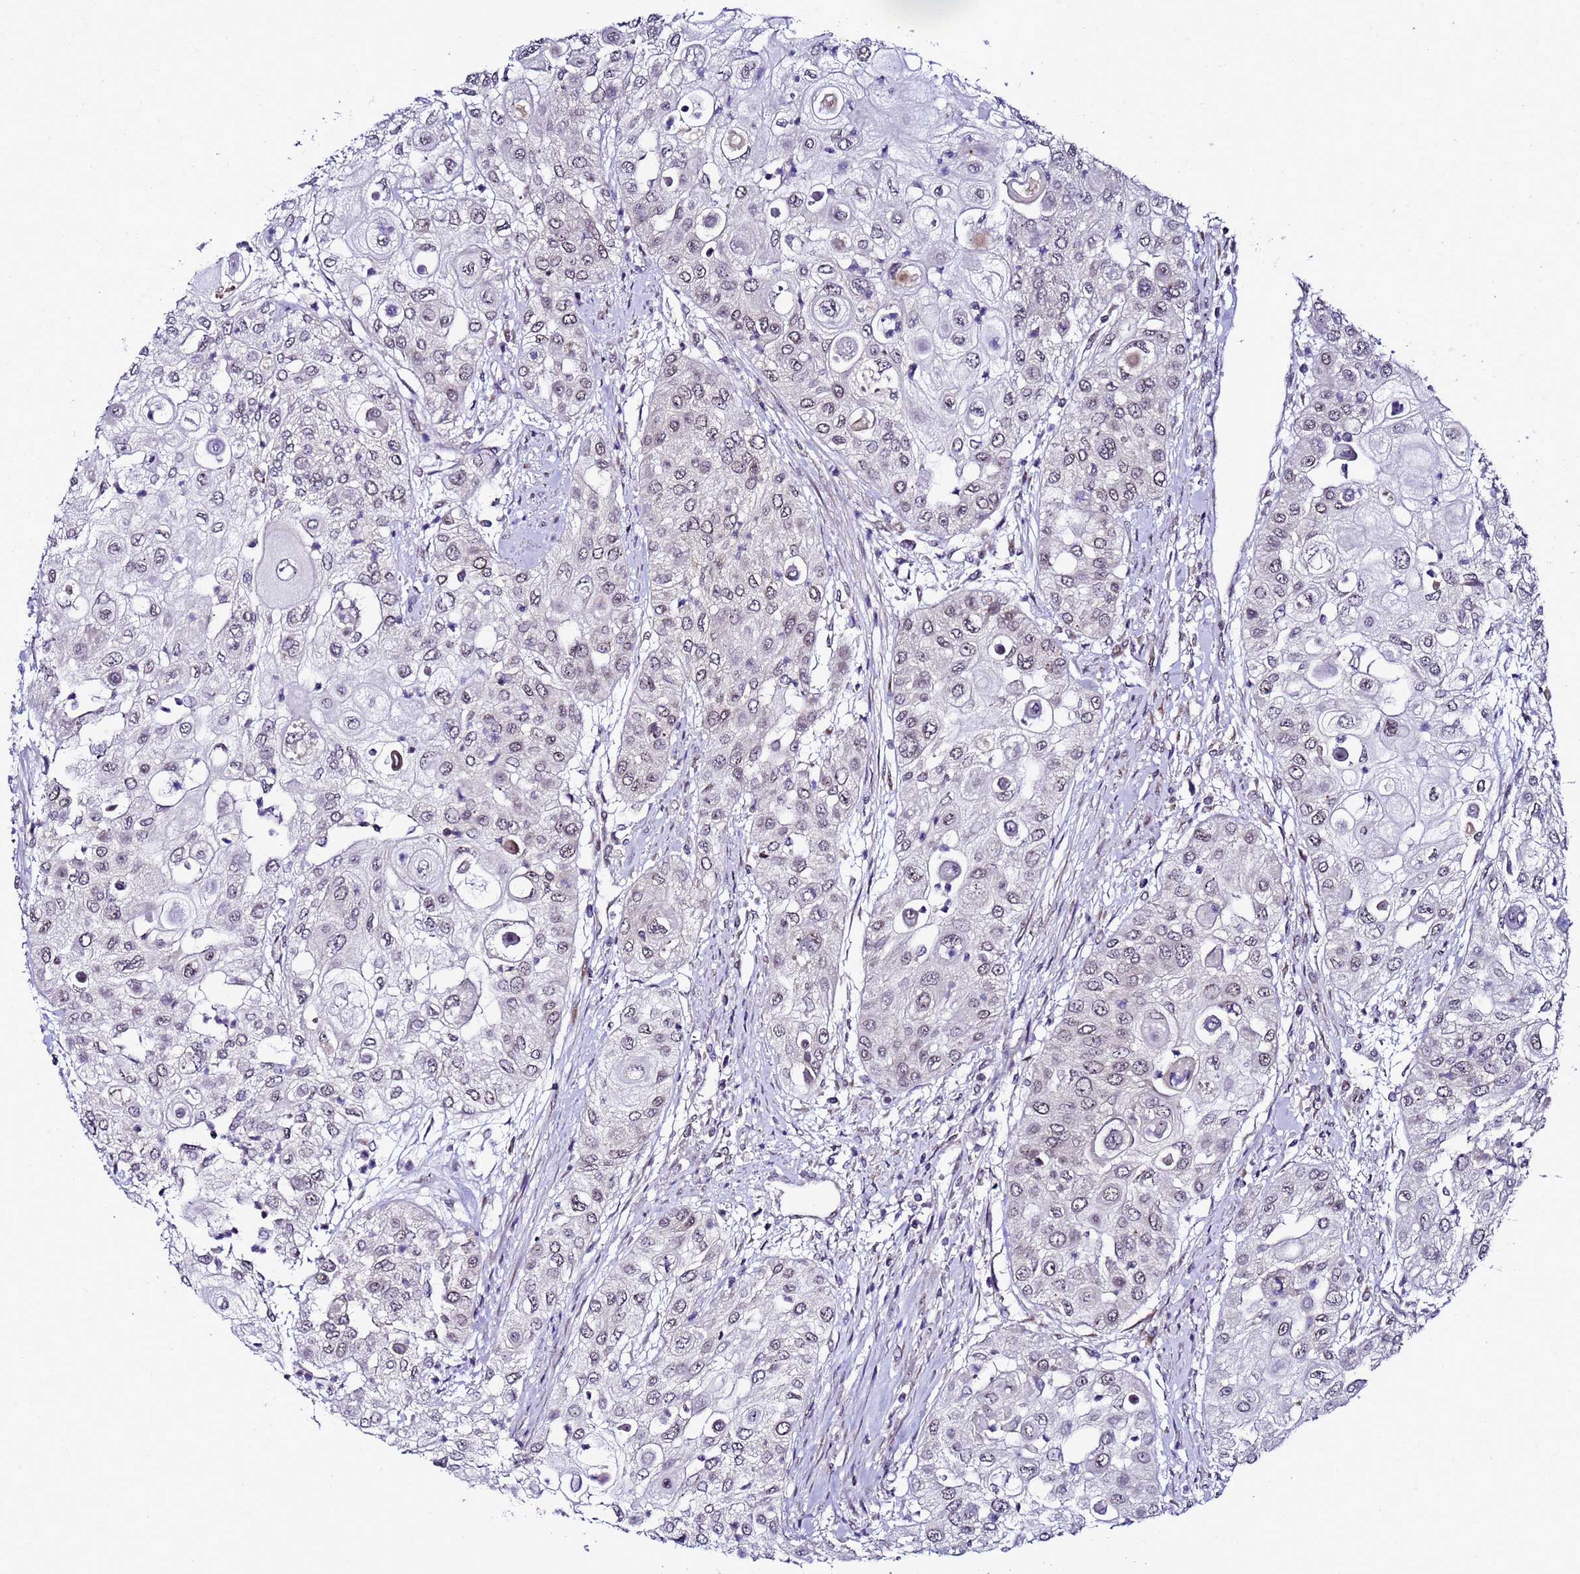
{"staining": {"intensity": "negative", "quantity": "none", "location": "none"}, "tissue": "urothelial cancer", "cell_type": "Tumor cells", "image_type": "cancer", "snomed": [{"axis": "morphology", "description": "Urothelial carcinoma, High grade"}, {"axis": "topography", "description": "Urinary bladder"}], "caption": "High power microscopy image of an immunohistochemistry photomicrograph of urothelial cancer, revealing no significant staining in tumor cells. (DAB IHC visualized using brightfield microscopy, high magnification).", "gene": "C19orf47", "patient": {"sex": "female", "age": 79}}